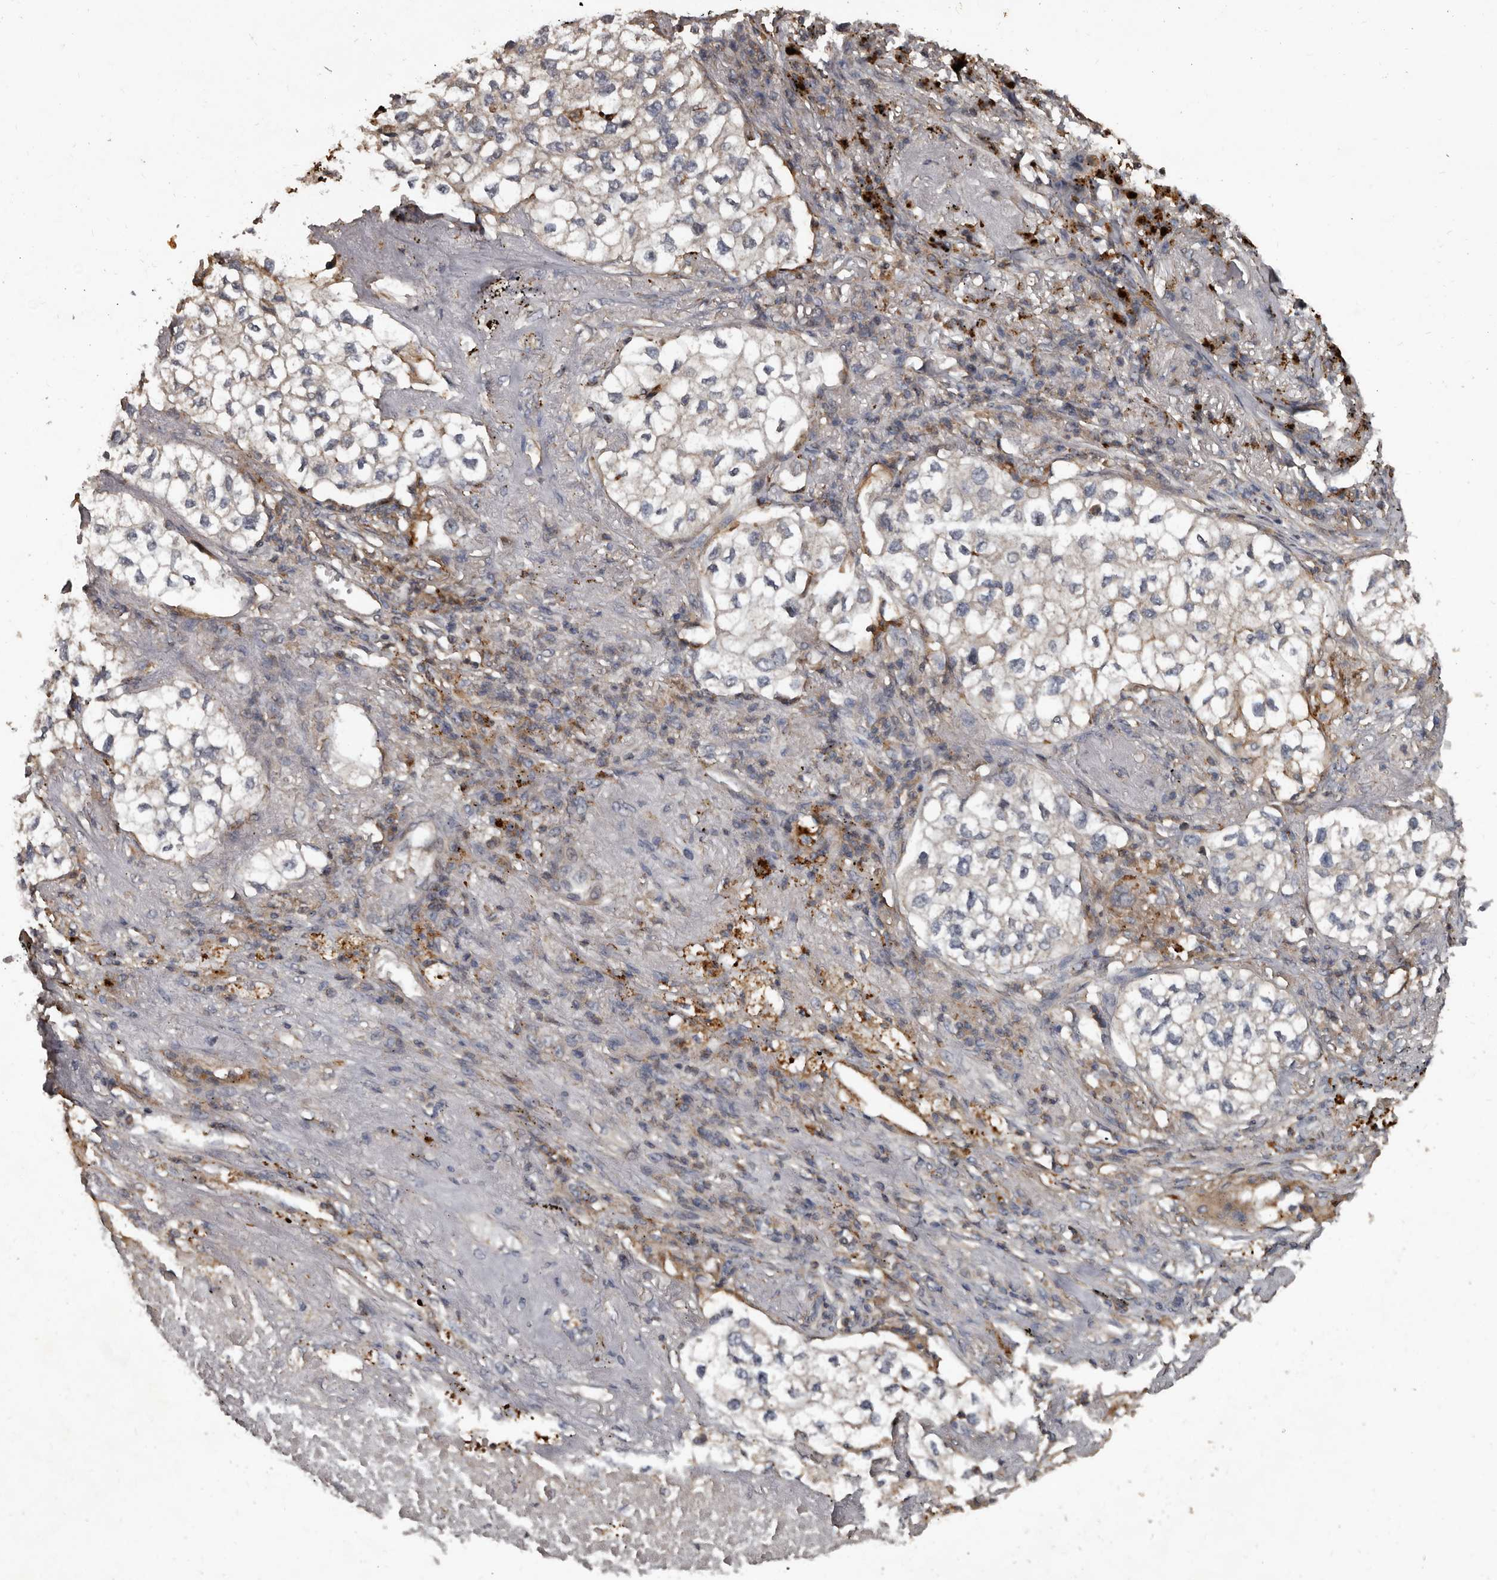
{"staining": {"intensity": "negative", "quantity": "none", "location": "none"}, "tissue": "lung cancer", "cell_type": "Tumor cells", "image_type": "cancer", "snomed": [{"axis": "morphology", "description": "Adenocarcinoma, NOS"}, {"axis": "topography", "description": "Lung"}], "caption": "The photomicrograph displays no staining of tumor cells in lung cancer.", "gene": "GREB1", "patient": {"sex": "male", "age": 63}}